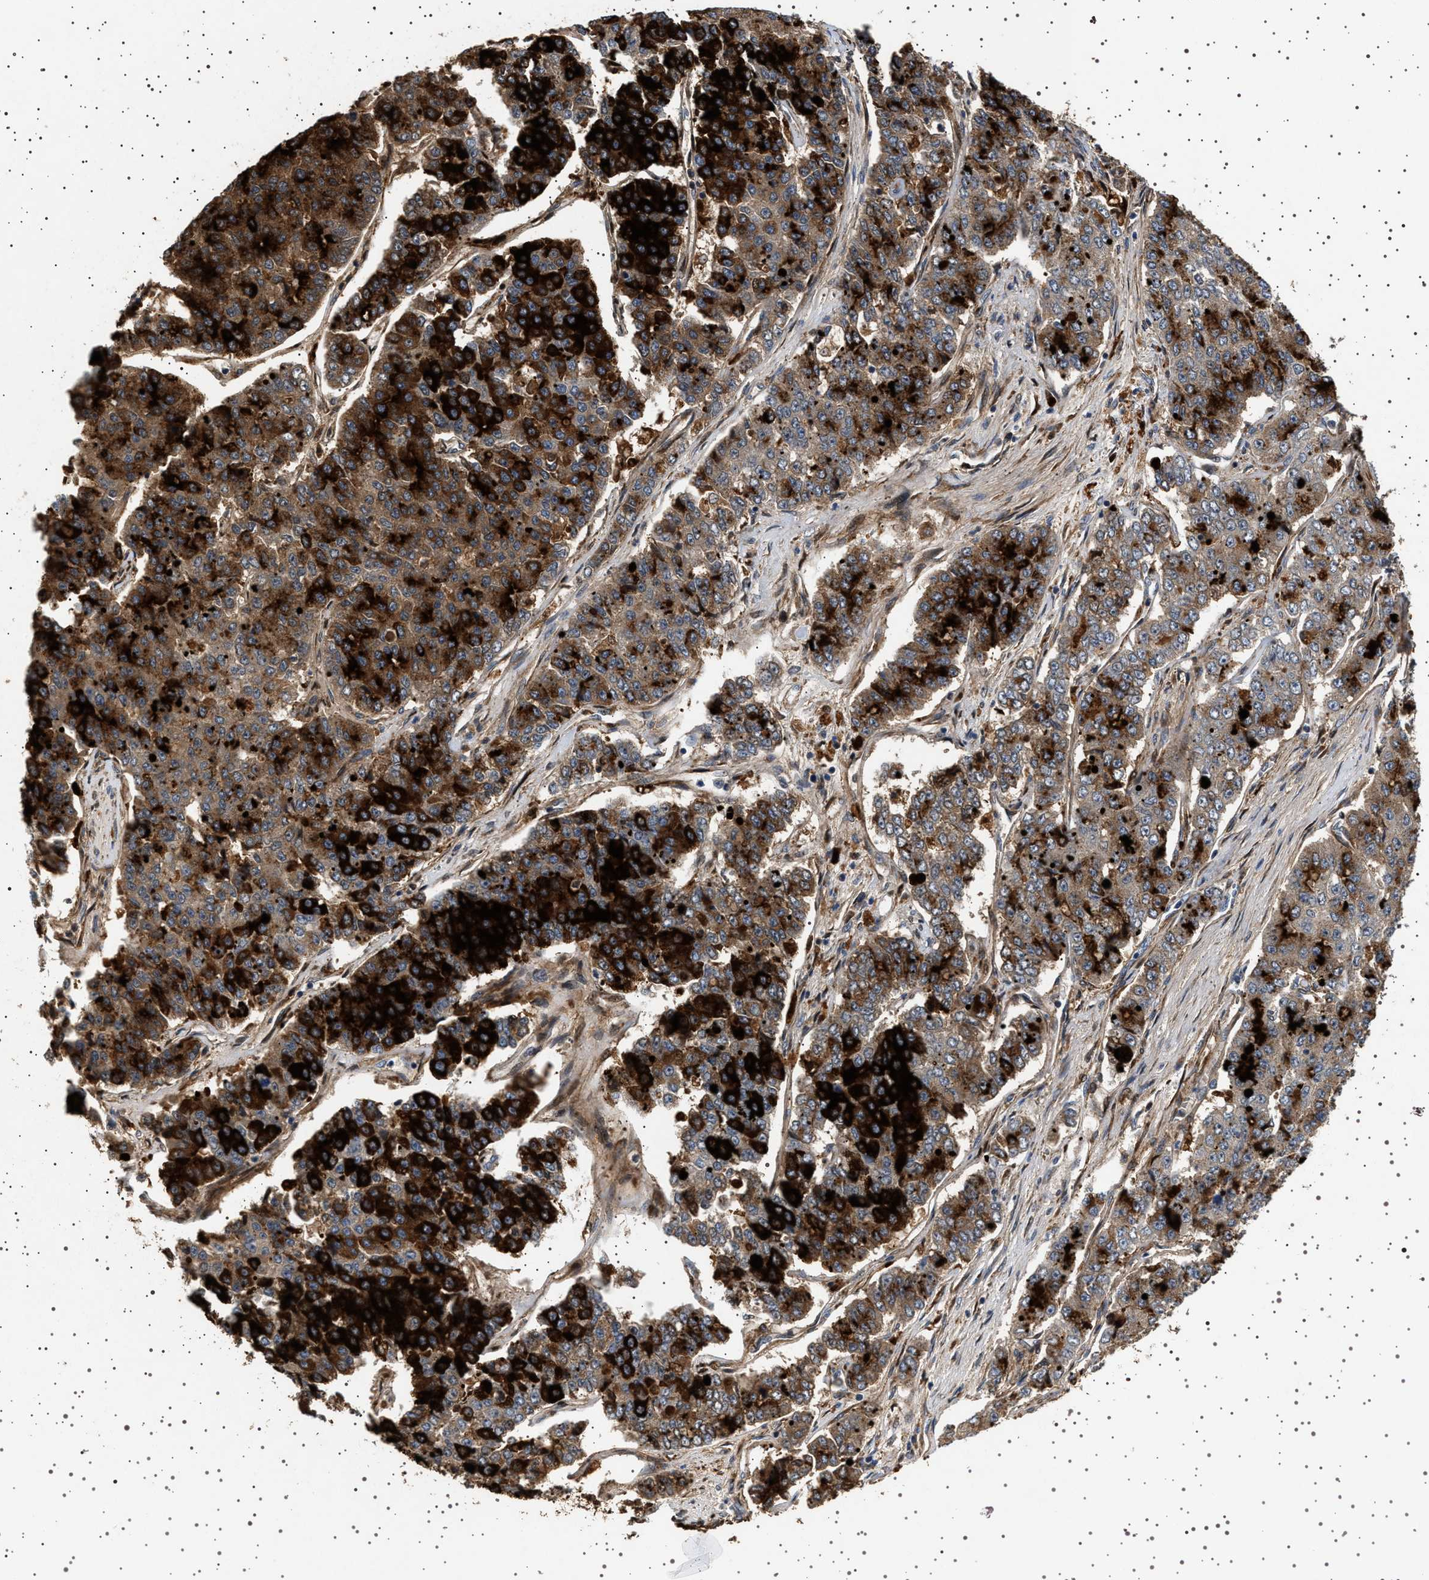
{"staining": {"intensity": "strong", "quantity": ">75%", "location": "cytoplasmic/membranous"}, "tissue": "pancreatic cancer", "cell_type": "Tumor cells", "image_type": "cancer", "snomed": [{"axis": "morphology", "description": "Adenocarcinoma, NOS"}, {"axis": "topography", "description": "Pancreas"}], "caption": "This micrograph demonstrates pancreatic cancer stained with IHC to label a protein in brown. The cytoplasmic/membranous of tumor cells show strong positivity for the protein. Nuclei are counter-stained blue.", "gene": "GUCY1B1", "patient": {"sex": "male", "age": 50}}